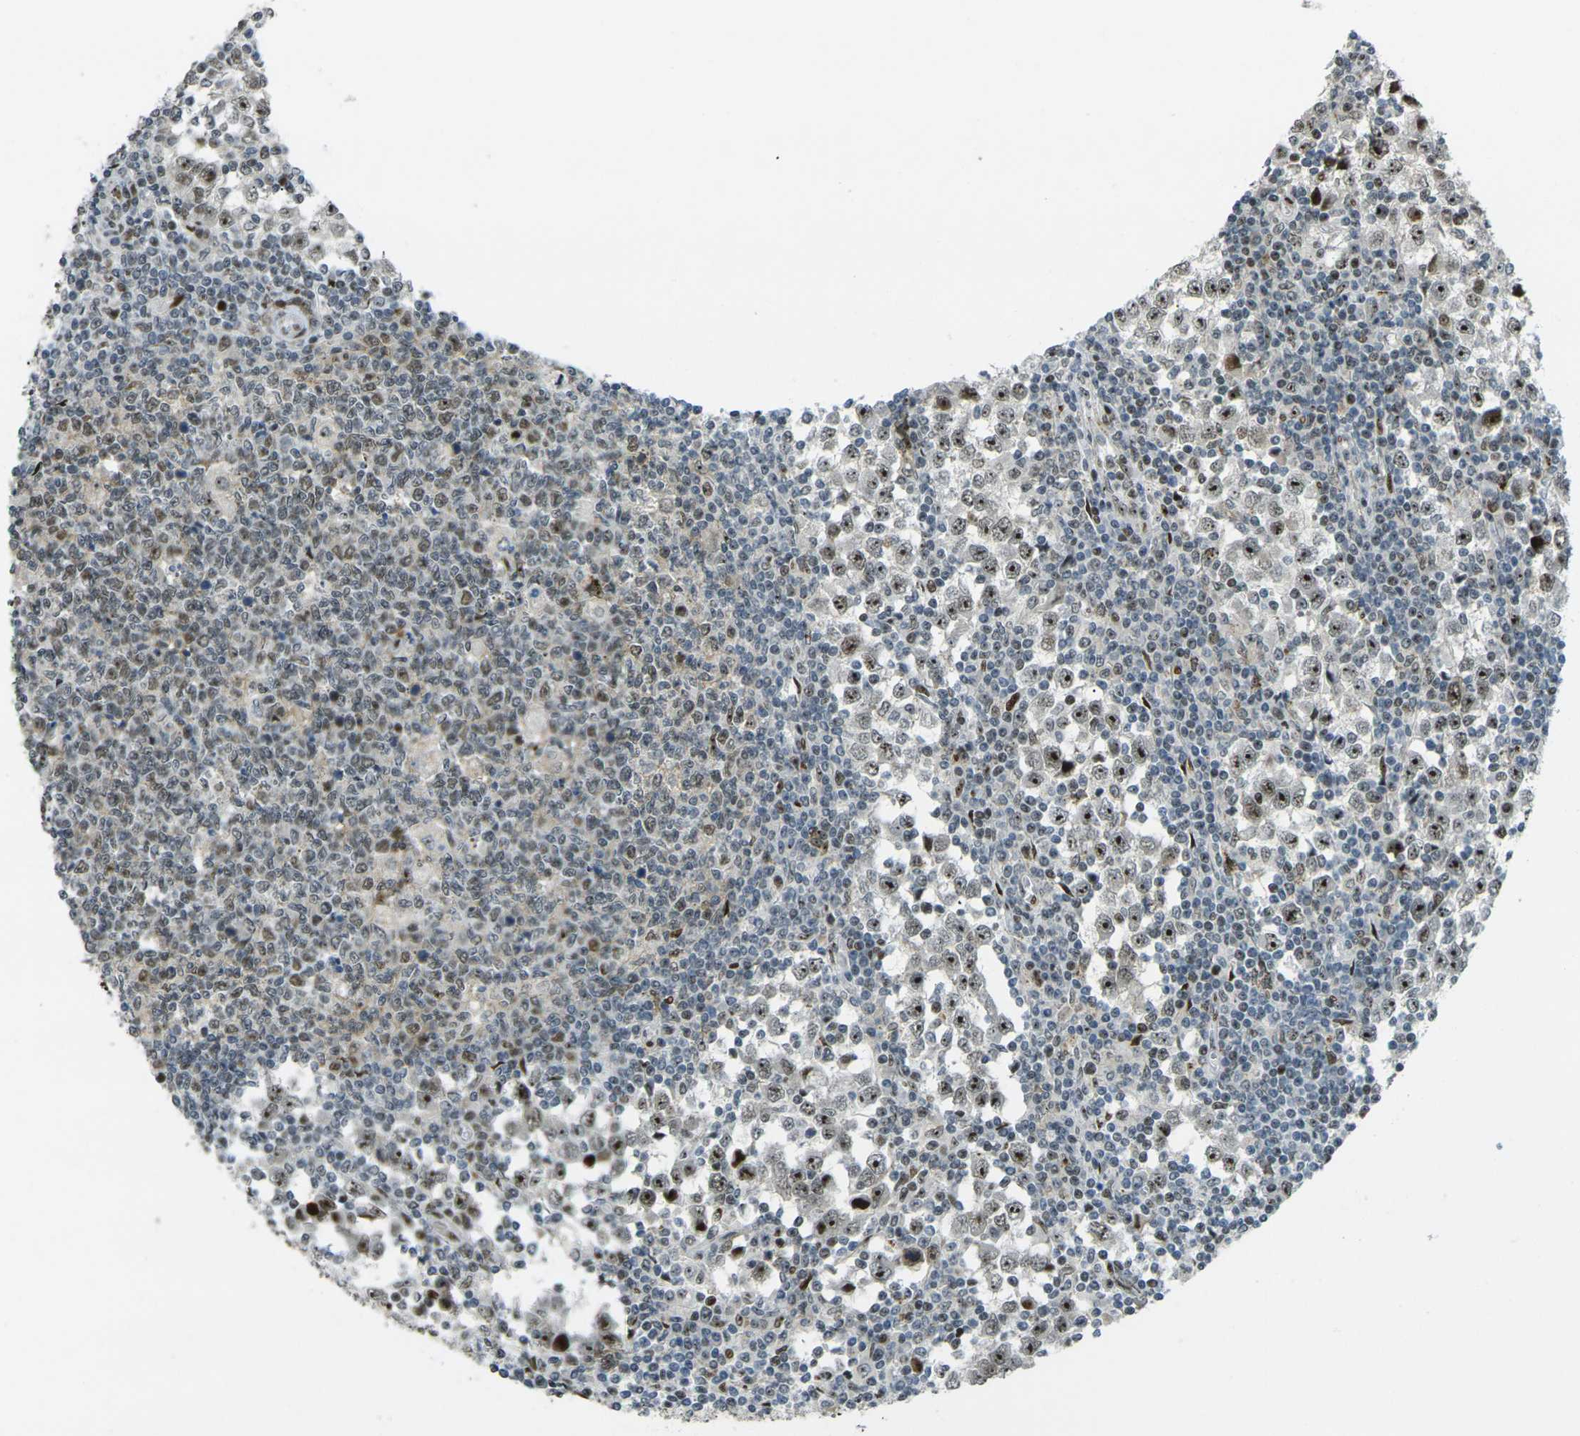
{"staining": {"intensity": "strong", "quantity": ">75%", "location": "nuclear"}, "tissue": "testis cancer", "cell_type": "Tumor cells", "image_type": "cancer", "snomed": [{"axis": "morphology", "description": "Seminoma, NOS"}, {"axis": "topography", "description": "Testis"}], "caption": "High-magnification brightfield microscopy of testis cancer (seminoma) stained with DAB (brown) and counterstained with hematoxylin (blue). tumor cells exhibit strong nuclear staining is seen in approximately>75% of cells.", "gene": "UBE2C", "patient": {"sex": "male", "age": 65}}